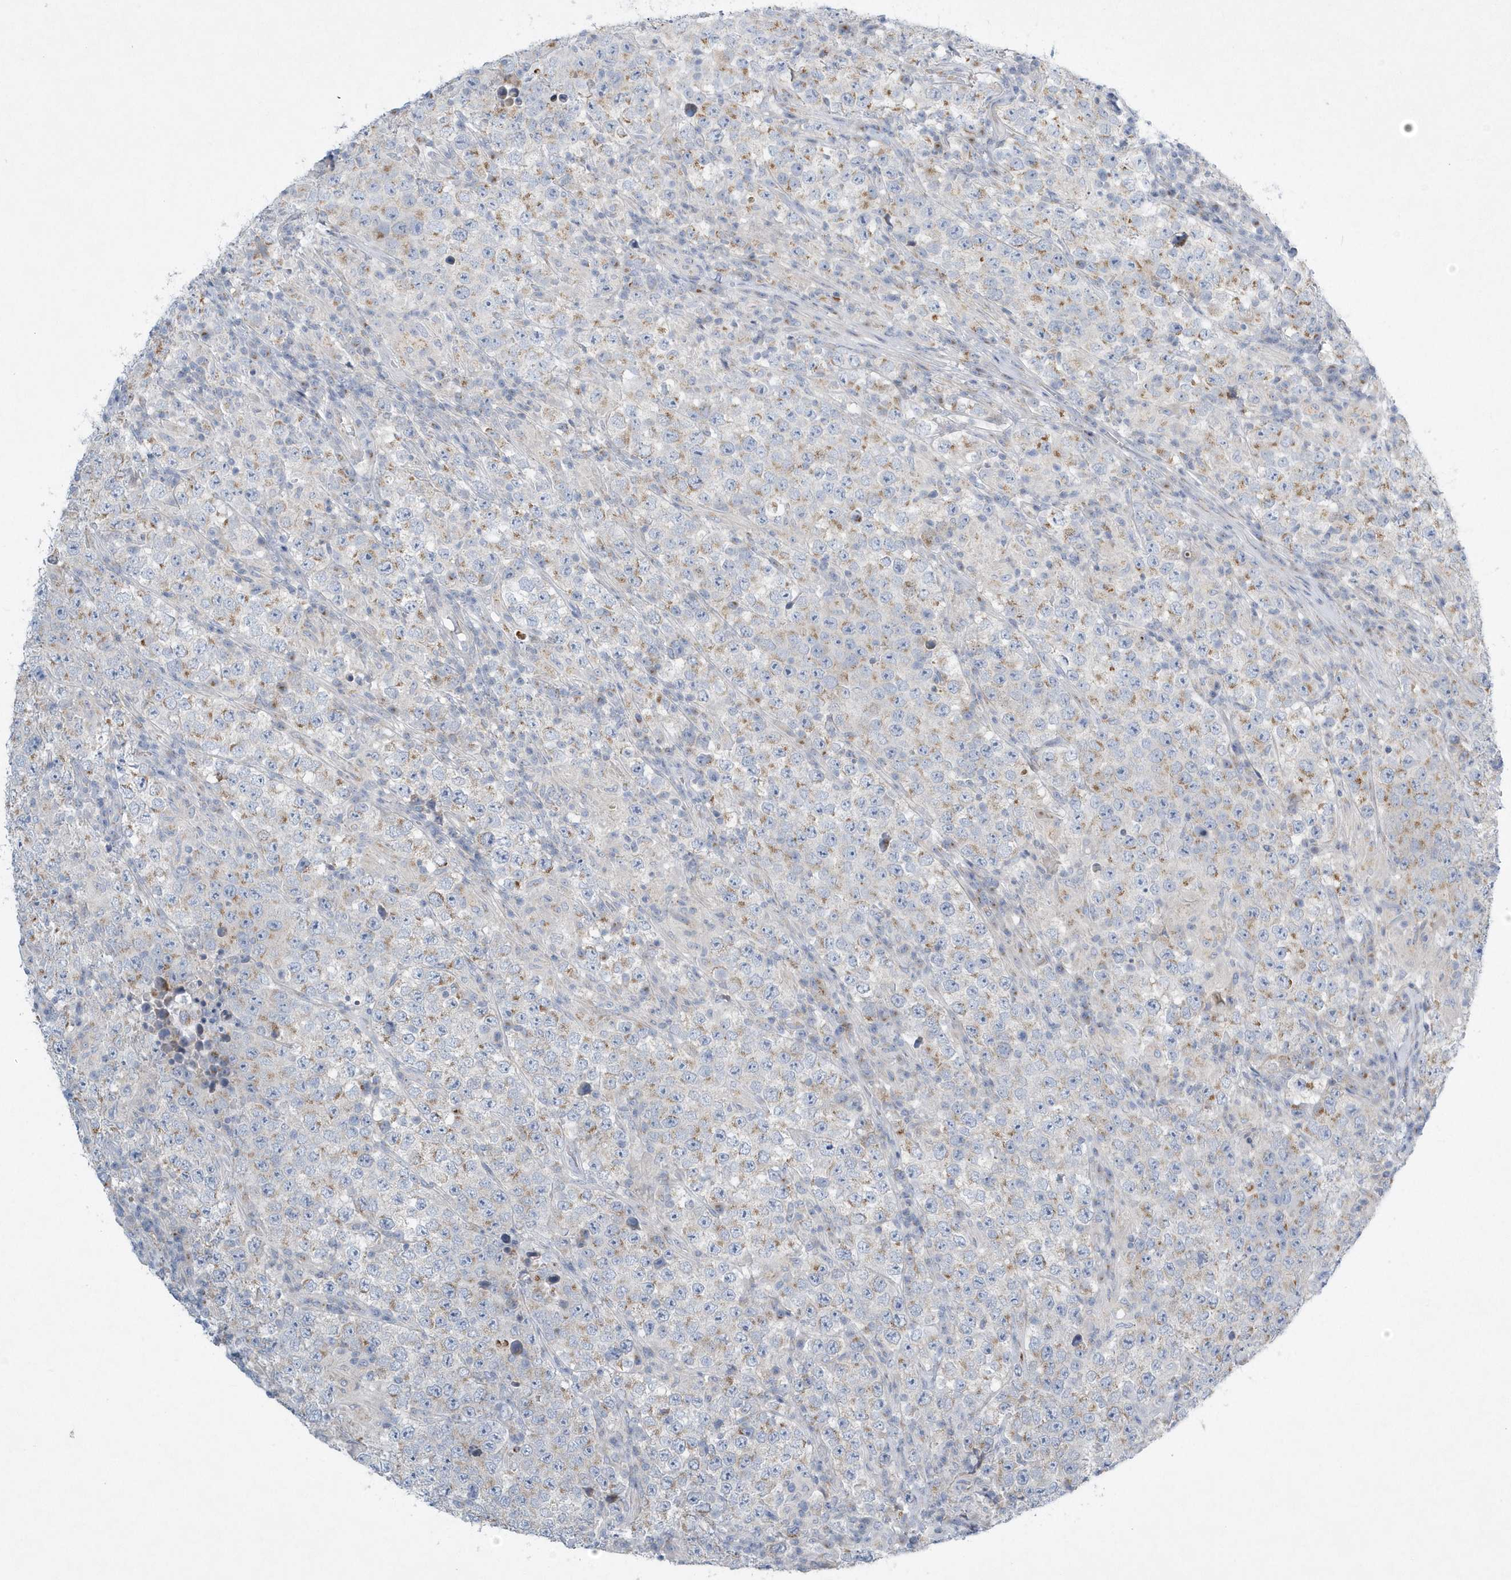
{"staining": {"intensity": "weak", "quantity": "25%-75%", "location": "cytoplasmic/membranous"}, "tissue": "testis cancer", "cell_type": "Tumor cells", "image_type": "cancer", "snomed": [{"axis": "morphology", "description": "Normal tissue, NOS"}, {"axis": "morphology", "description": "Urothelial carcinoma, High grade"}, {"axis": "morphology", "description": "Seminoma, NOS"}, {"axis": "morphology", "description": "Carcinoma, Embryonal, NOS"}, {"axis": "topography", "description": "Urinary bladder"}, {"axis": "topography", "description": "Testis"}], "caption": "Immunohistochemistry (IHC) of seminoma (testis) demonstrates low levels of weak cytoplasmic/membranous staining in approximately 25%-75% of tumor cells.", "gene": "SPATA18", "patient": {"sex": "male", "age": 41}}